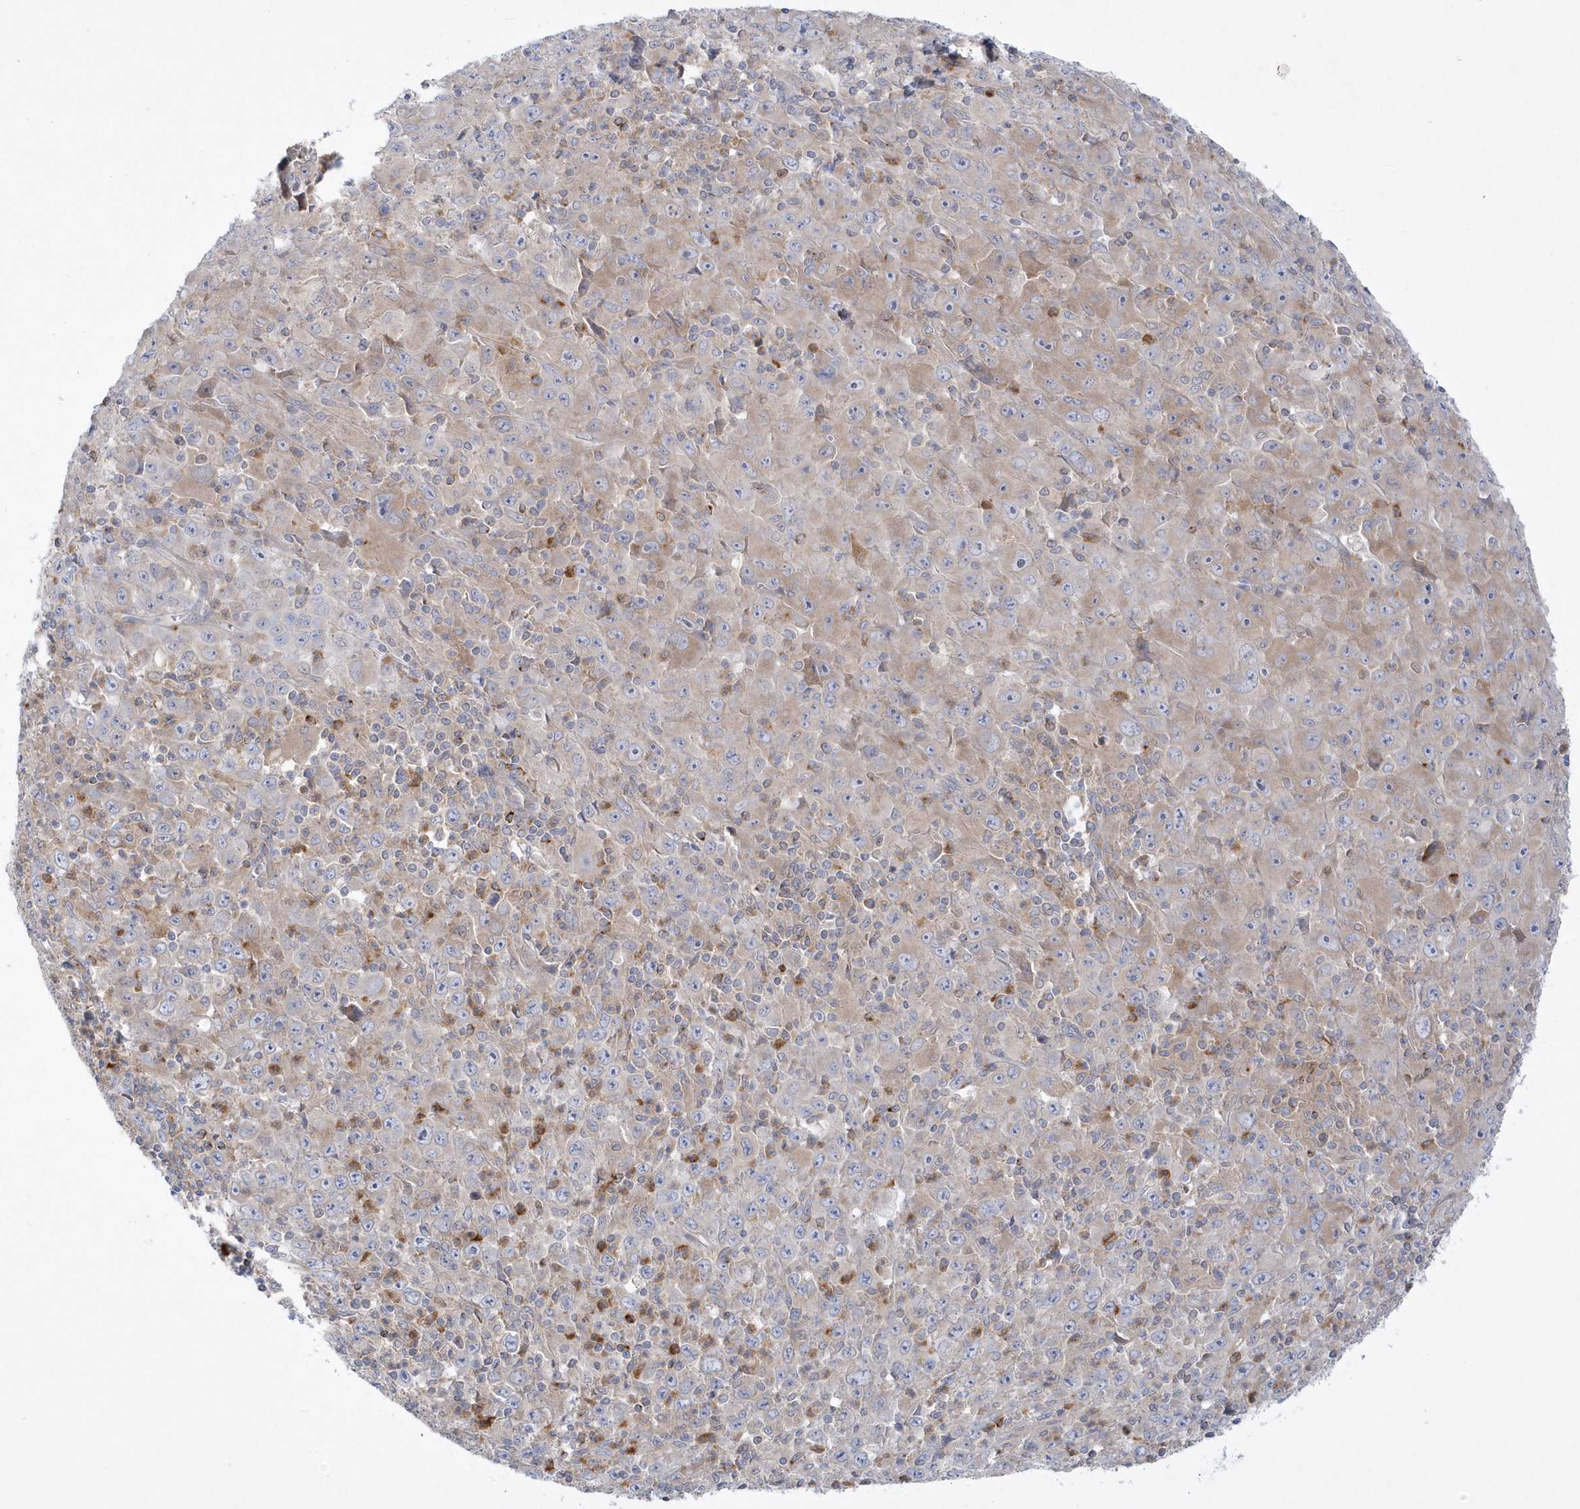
{"staining": {"intensity": "weak", "quantity": "<25%", "location": "cytoplasmic/membranous"}, "tissue": "melanoma", "cell_type": "Tumor cells", "image_type": "cancer", "snomed": [{"axis": "morphology", "description": "Malignant melanoma, Metastatic site"}, {"axis": "topography", "description": "Skin"}], "caption": "A high-resolution micrograph shows IHC staining of malignant melanoma (metastatic site), which displays no significant expression in tumor cells. (DAB (3,3'-diaminobenzidine) IHC, high magnification).", "gene": "DNAJC18", "patient": {"sex": "female", "age": 56}}